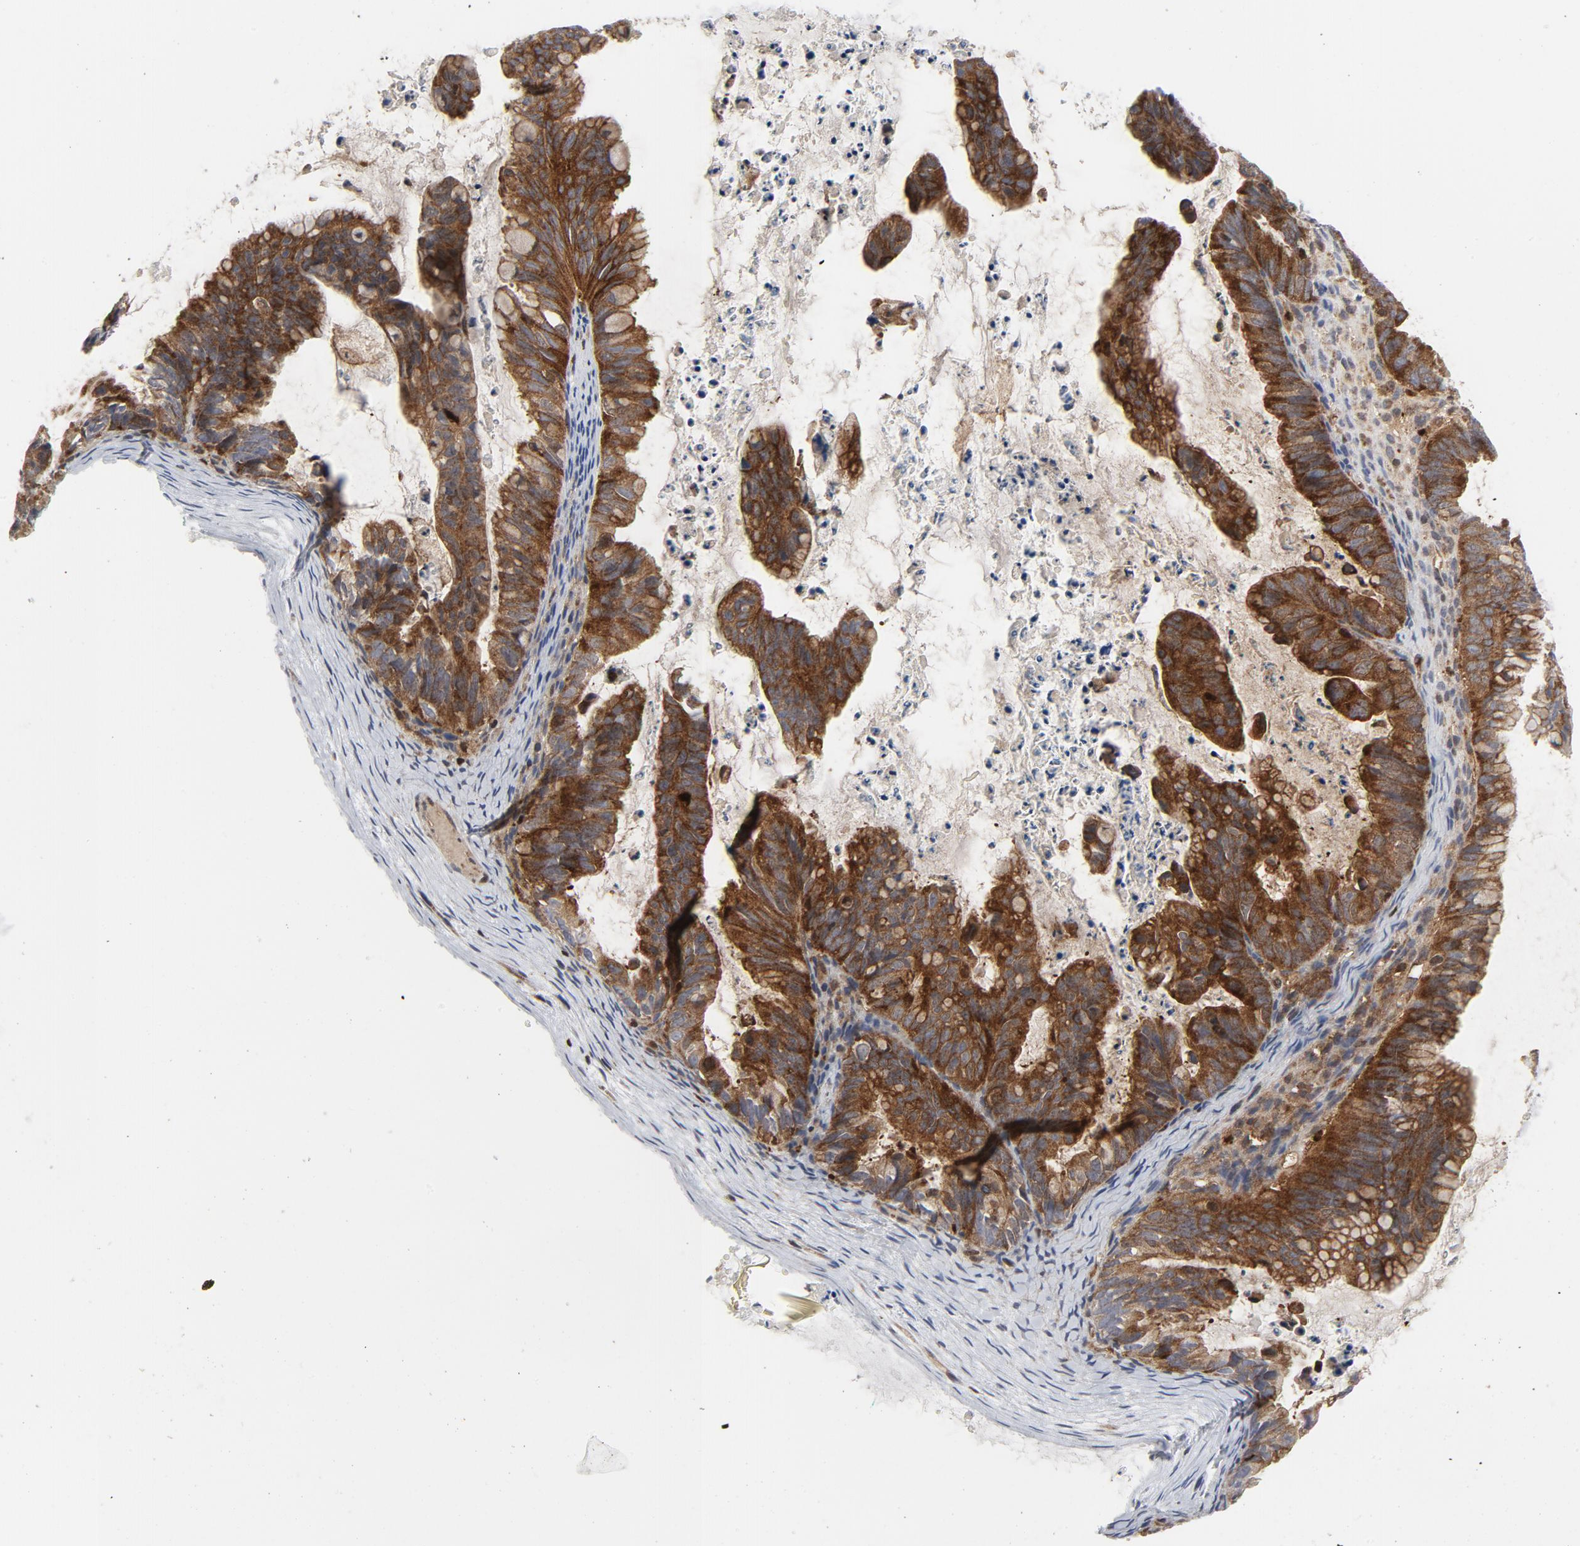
{"staining": {"intensity": "strong", "quantity": ">75%", "location": "cytoplasmic/membranous"}, "tissue": "ovarian cancer", "cell_type": "Tumor cells", "image_type": "cancer", "snomed": [{"axis": "morphology", "description": "Cystadenocarcinoma, mucinous, NOS"}, {"axis": "topography", "description": "Ovary"}], "caption": "Ovarian mucinous cystadenocarcinoma stained with a brown dye demonstrates strong cytoplasmic/membranous positive positivity in about >75% of tumor cells.", "gene": "YES1", "patient": {"sex": "female", "age": 36}}